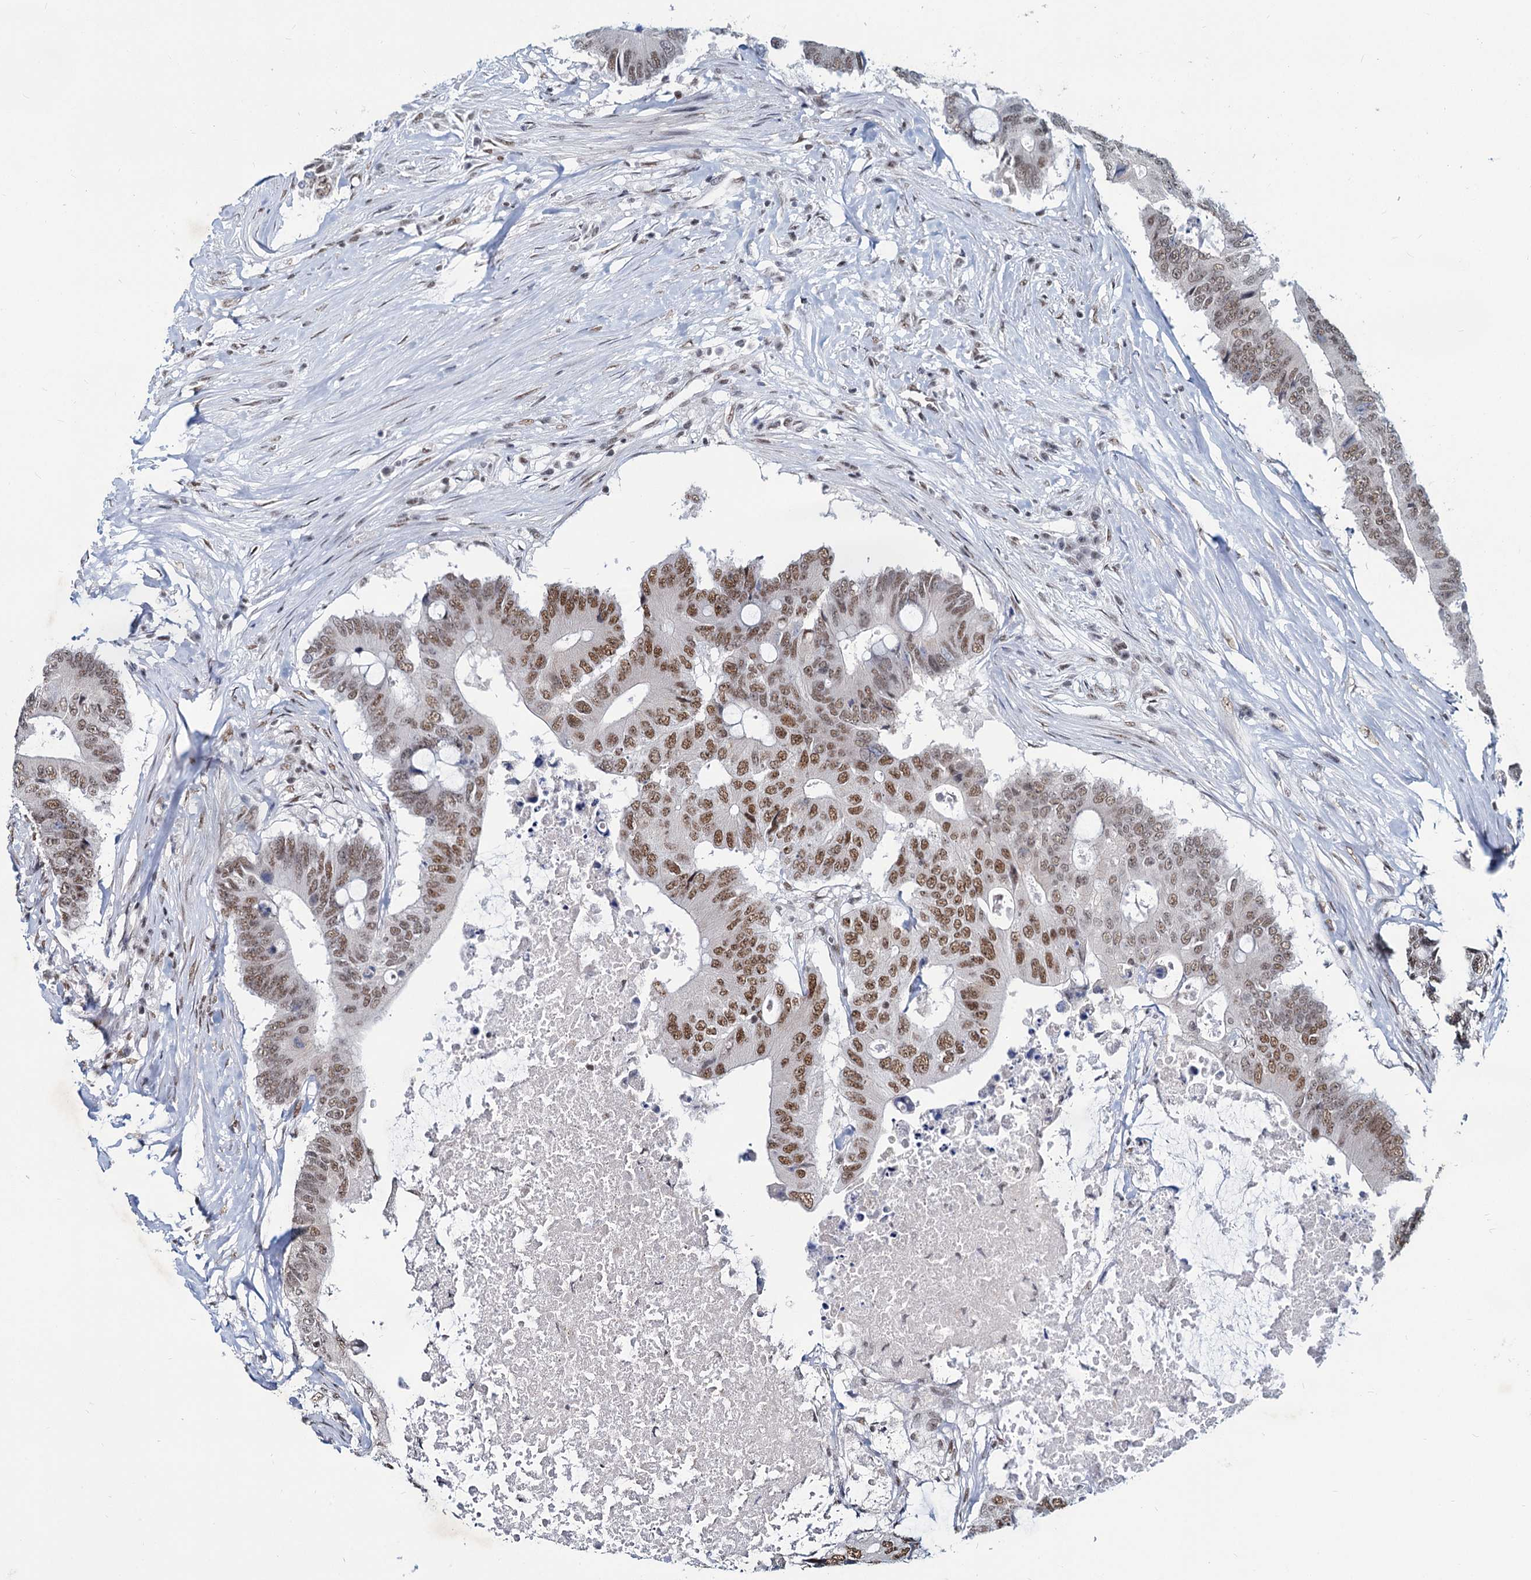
{"staining": {"intensity": "moderate", "quantity": ">75%", "location": "nuclear"}, "tissue": "colorectal cancer", "cell_type": "Tumor cells", "image_type": "cancer", "snomed": [{"axis": "morphology", "description": "Adenocarcinoma, NOS"}, {"axis": "topography", "description": "Colon"}], "caption": "IHC of colorectal cancer exhibits medium levels of moderate nuclear expression in about >75% of tumor cells.", "gene": "METTL14", "patient": {"sex": "male", "age": 71}}